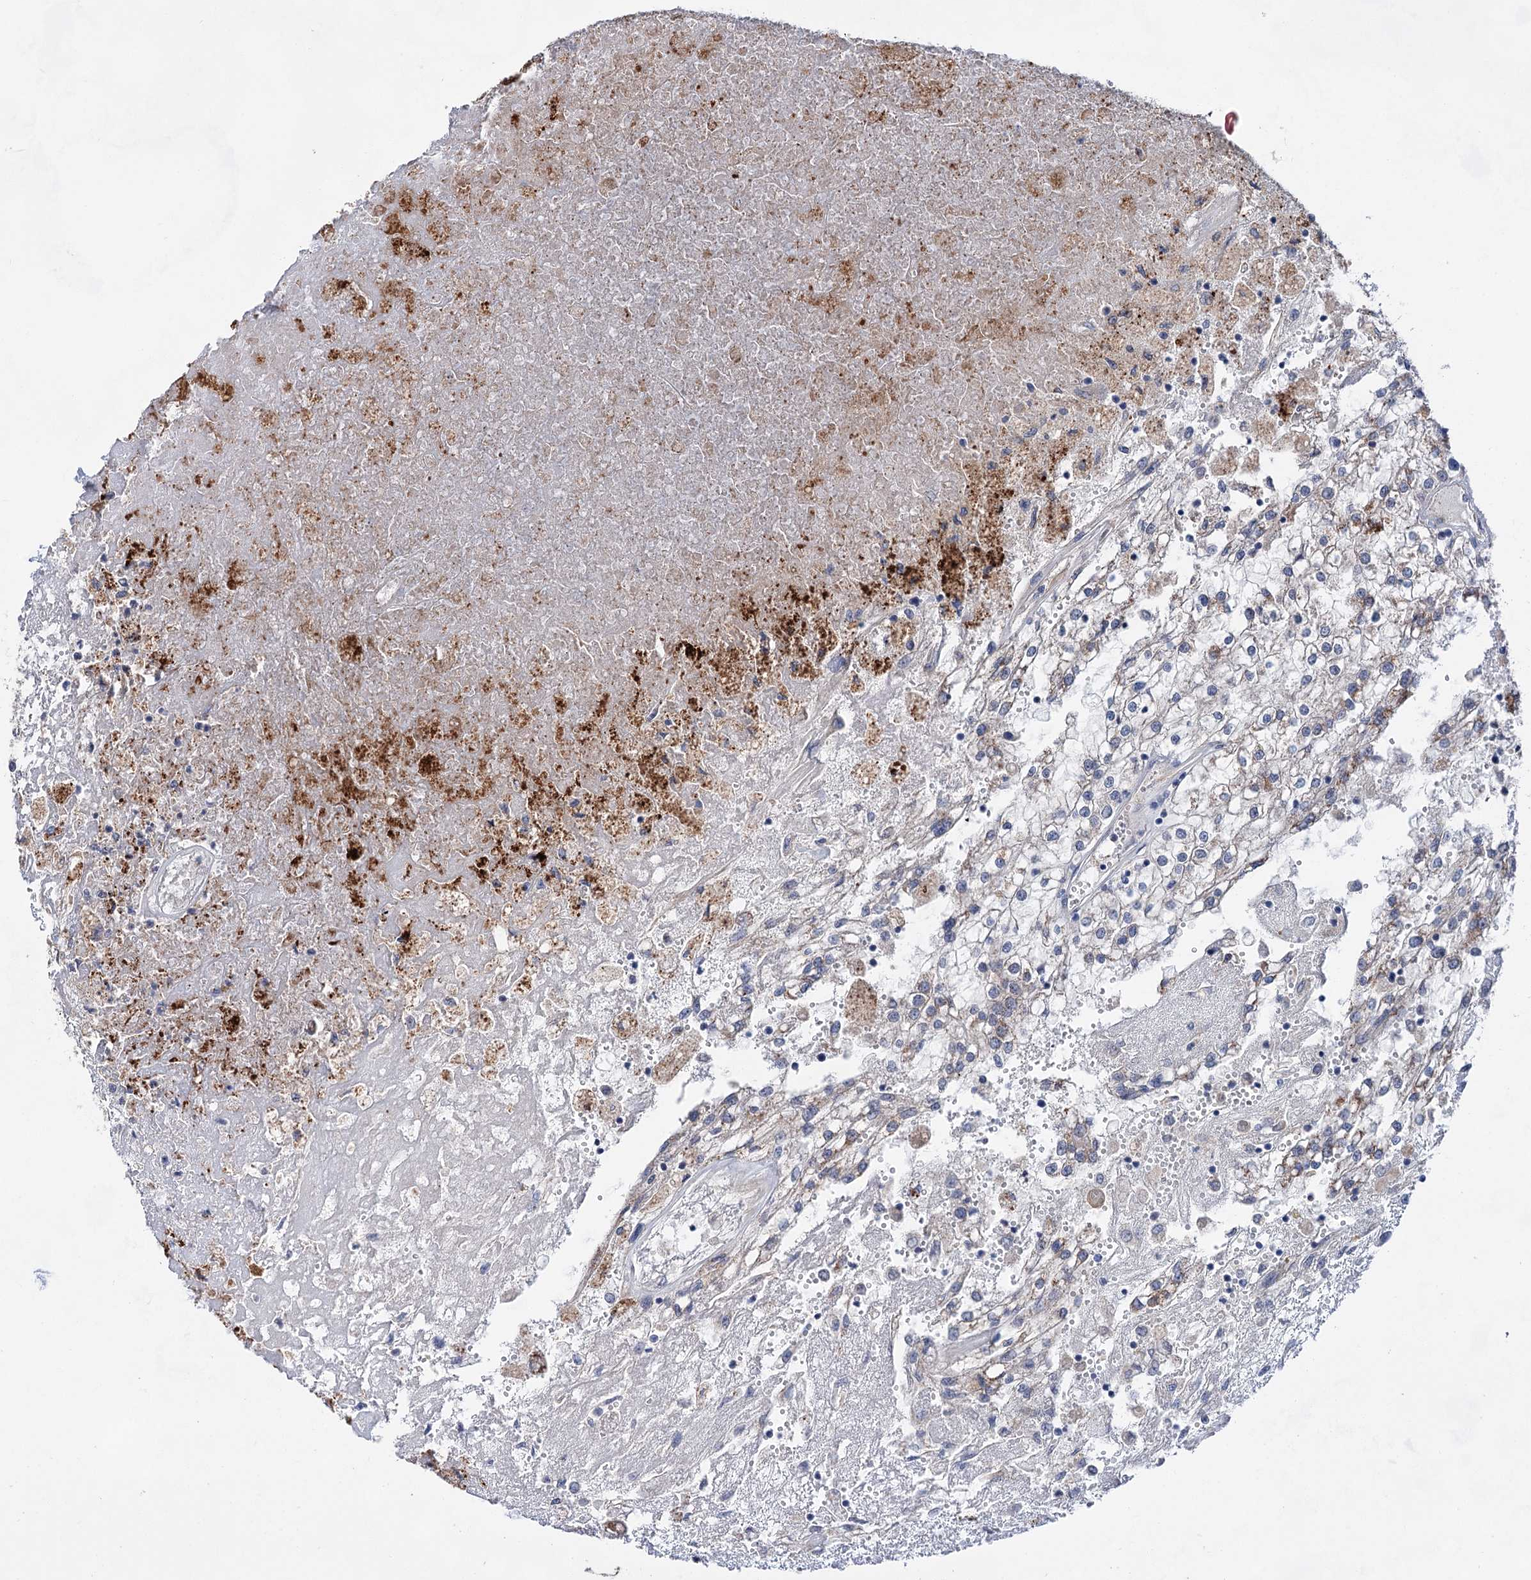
{"staining": {"intensity": "negative", "quantity": "none", "location": "none"}, "tissue": "renal cancer", "cell_type": "Tumor cells", "image_type": "cancer", "snomed": [{"axis": "morphology", "description": "Adenocarcinoma, NOS"}, {"axis": "topography", "description": "Kidney"}], "caption": "This is an immunohistochemistry (IHC) micrograph of renal cancer (adenocarcinoma). There is no positivity in tumor cells.", "gene": "MORN3", "patient": {"sex": "female", "age": 52}}